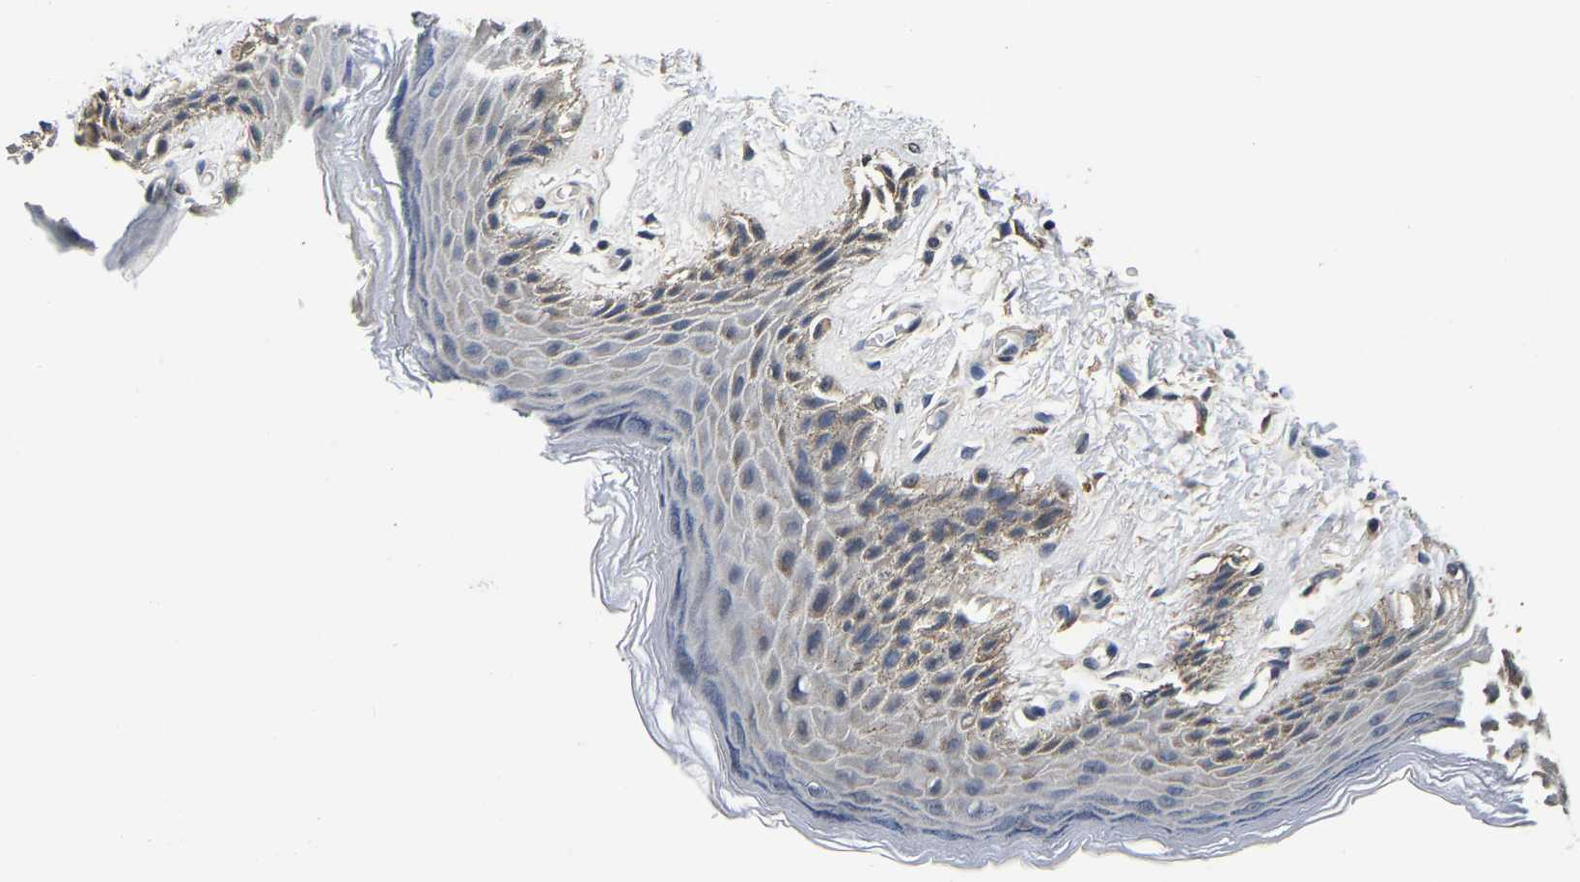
{"staining": {"intensity": "moderate", "quantity": "<25%", "location": "cytoplasmic/membranous"}, "tissue": "skin", "cell_type": "Epidermal cells", "image_type": "normal", "snomed": [{"axis": "morphology", "description": "Normal tissue, NOS"}, {"axis": "topography", "description": "Anal"}], "caption": "Brown immunohistochemical staining in benign human skin exhibits moderate cytoplasmic/membranous positivity in about <25% of epidermal cells. (DAB (3,3'-diaminobenzidine) IHC, brown staining for protein, blue staining for nuclei).", "gene": "RUVBL1", "patient": {"sex": "male", "age": 44}}